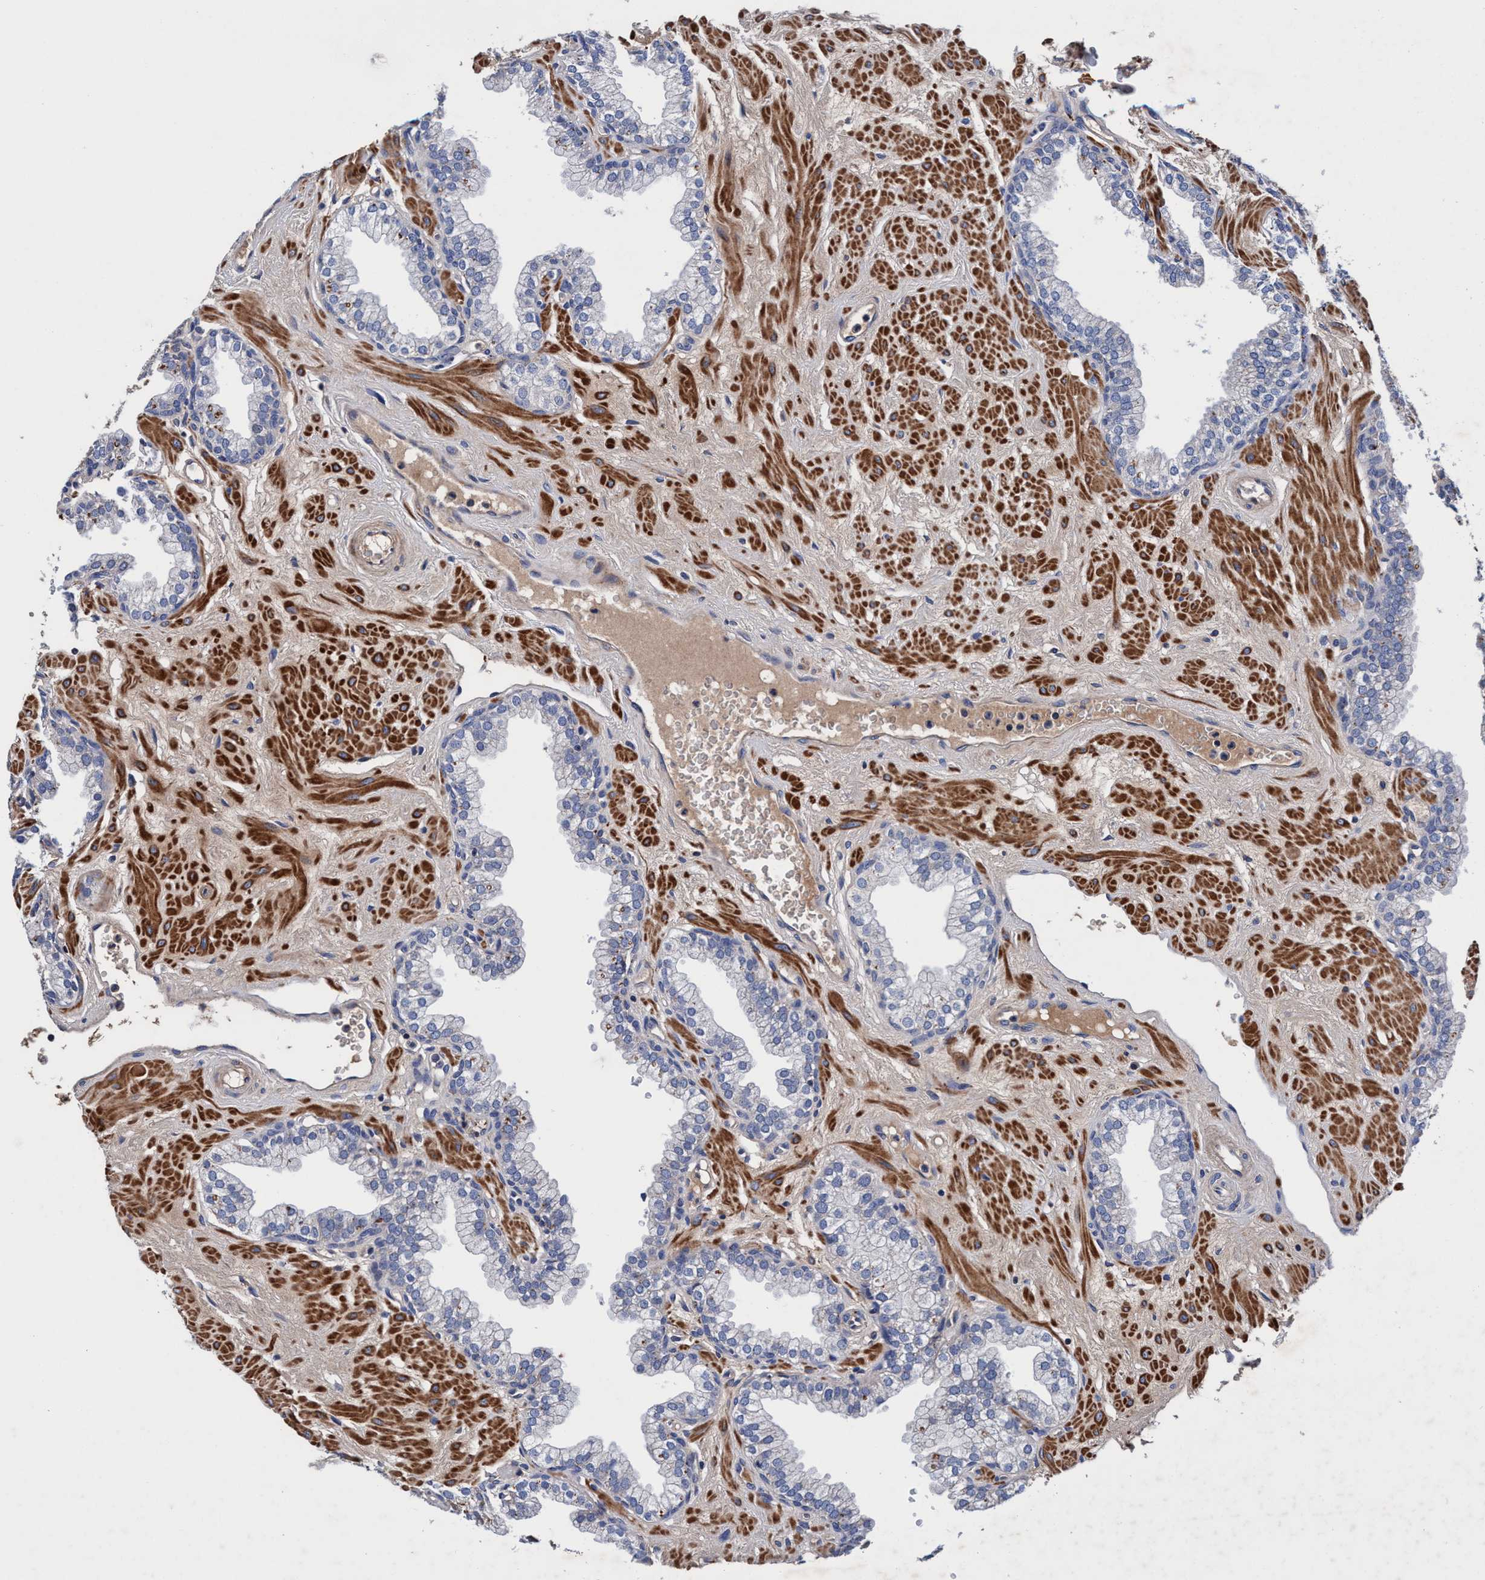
{"staining": {"intensity": "negative", "quantity": "none", "location": "none"}, "tissue": "prostate", "cell_type": "Glandular cells", "image_type": "normal", "snomed": [{"axis": "morphology", "description": "Normal tissue, NOS"}, {"axis": "morphology", "description": "Urothelial carcinoma, Low grade"}, {"axis": "topography", "description": "Urinary bladder"}, {"axis": "topography", "description": "Prostate"}], "caption": "The histopathology image reveals no staining of glandular cells in unremarkable prostate.", "gene": "RNF208", "patient": {"sex": "male", "age": 60}}